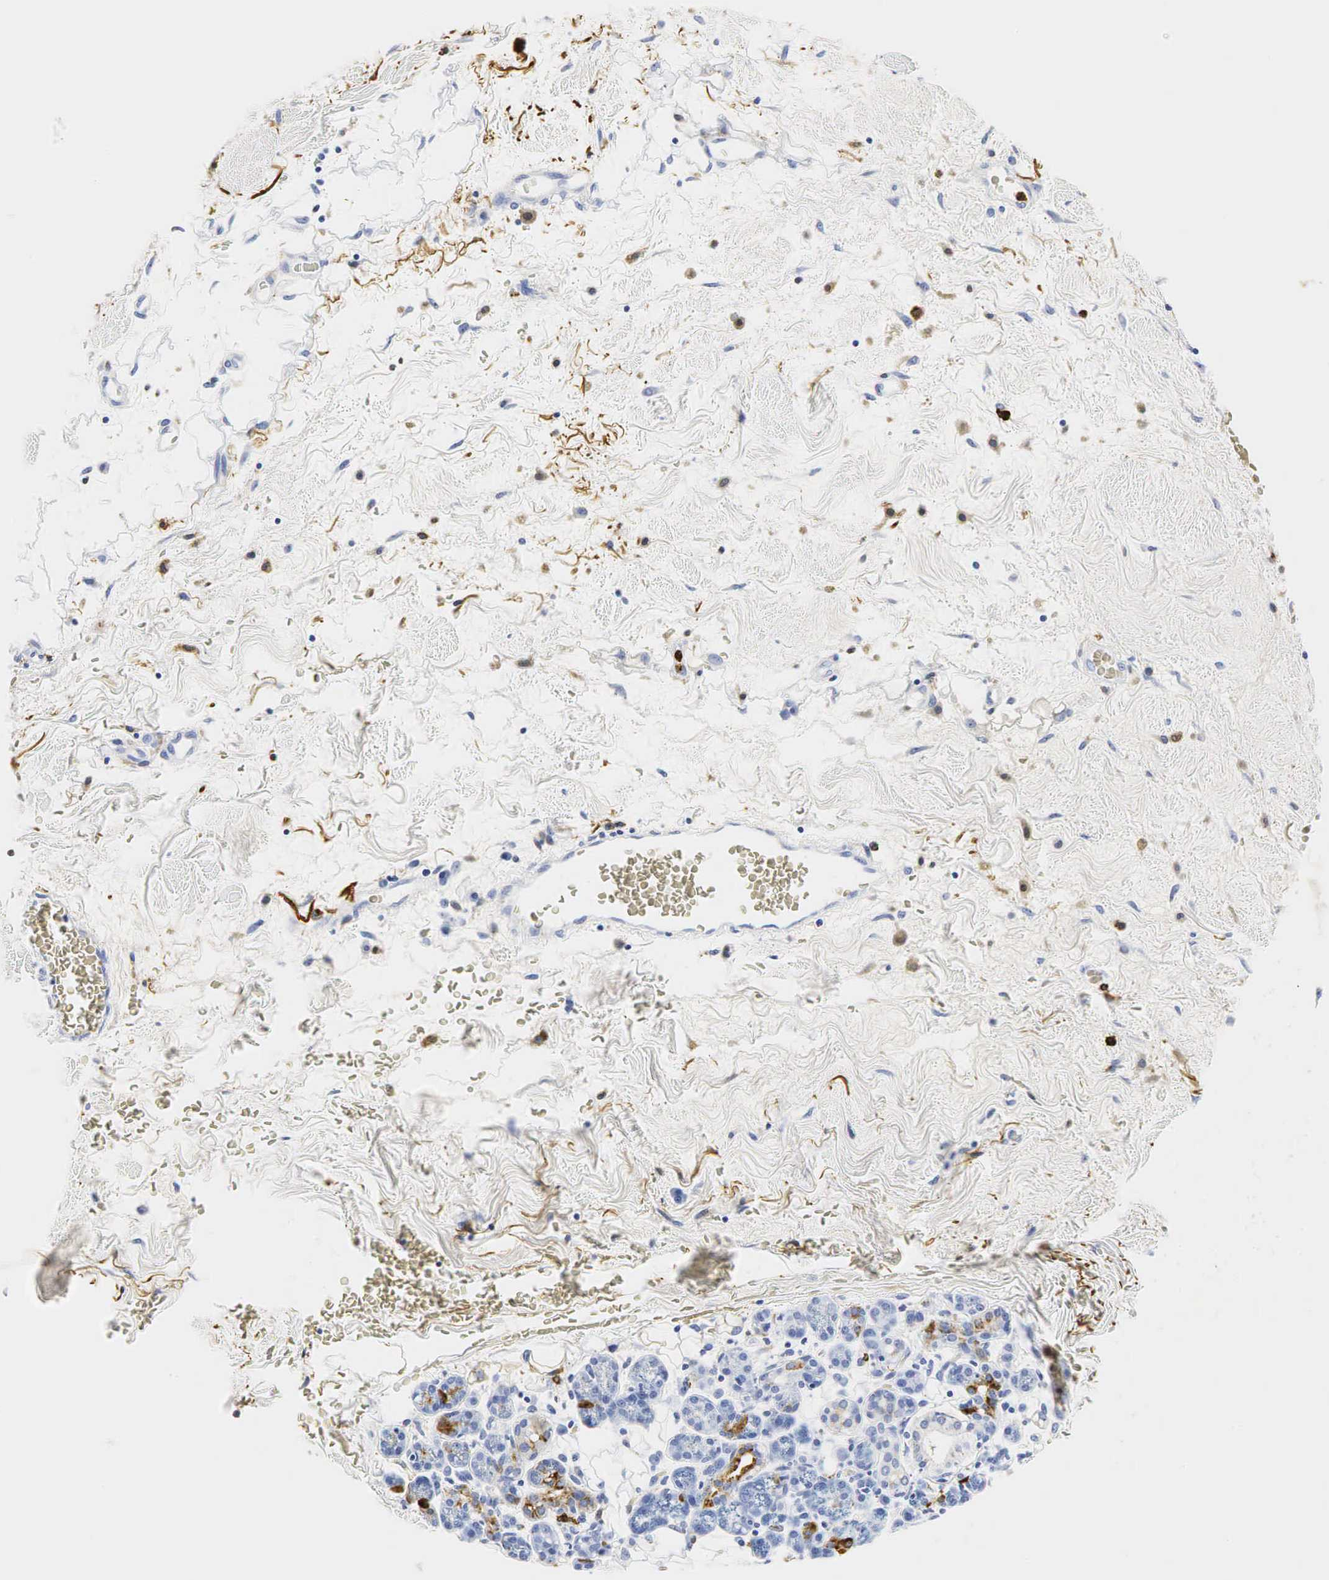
{"staining": {"intensity": "negative", "quantity": "none", "location": "none"}, "tissue": "skin cancer", "cell_type": "Tumor cells", "image_type": "cancer", "snomed": [{"axis": "morphology", "description": "Squamous cell carcinoma, NOS"}, {"axis": "topography", "description": "Skin"}], "caption": "A micrograph of skin squamous cell carcinoma stained for a protein displays no brown staining in tumor cells.", "gene": "LYZ", "patient": {"sex": "male", "age": 84}}